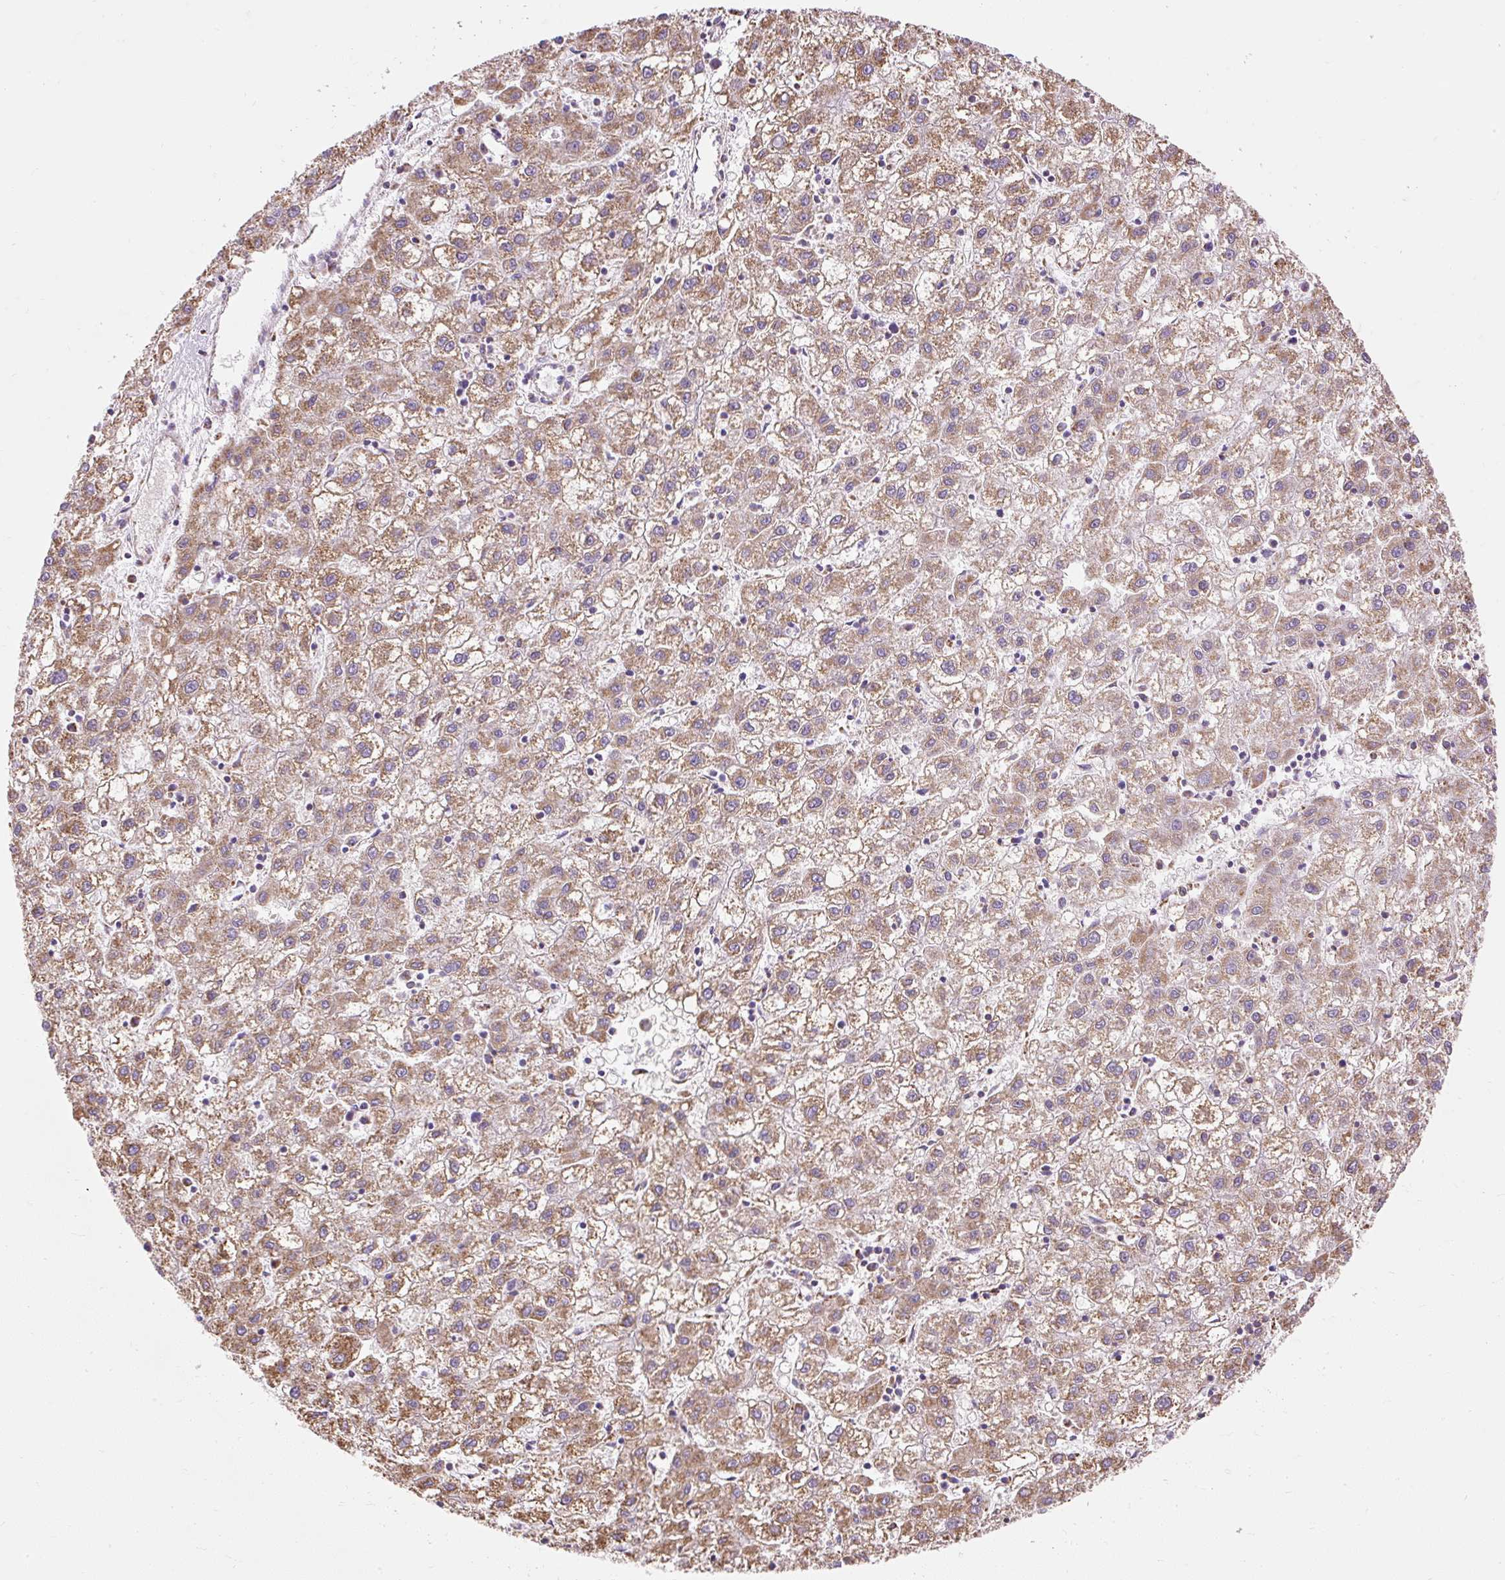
{"staining": {"intensity": "moderate", "quantity": ">75%", "location": "cytoplasmic/membranous"}, "tissue": "liver cancer", "cell_type": "Tumor cells", "image_type": "cancer", "snomed": [{"axis": "morphology", "description": "Carcinoma, Hepatocellular, NOS"}, {"axis": "topography", "description": "Liver"}], "caption": "Immunohistochemical staining of human liver hepatocellular carcinoma shows medium levels of moderate cytoplasmic/membranous staining in approximately >75% of tumor cells.", "gene": "DAAM2", "patient": {"sex": "male", "age": 72}}